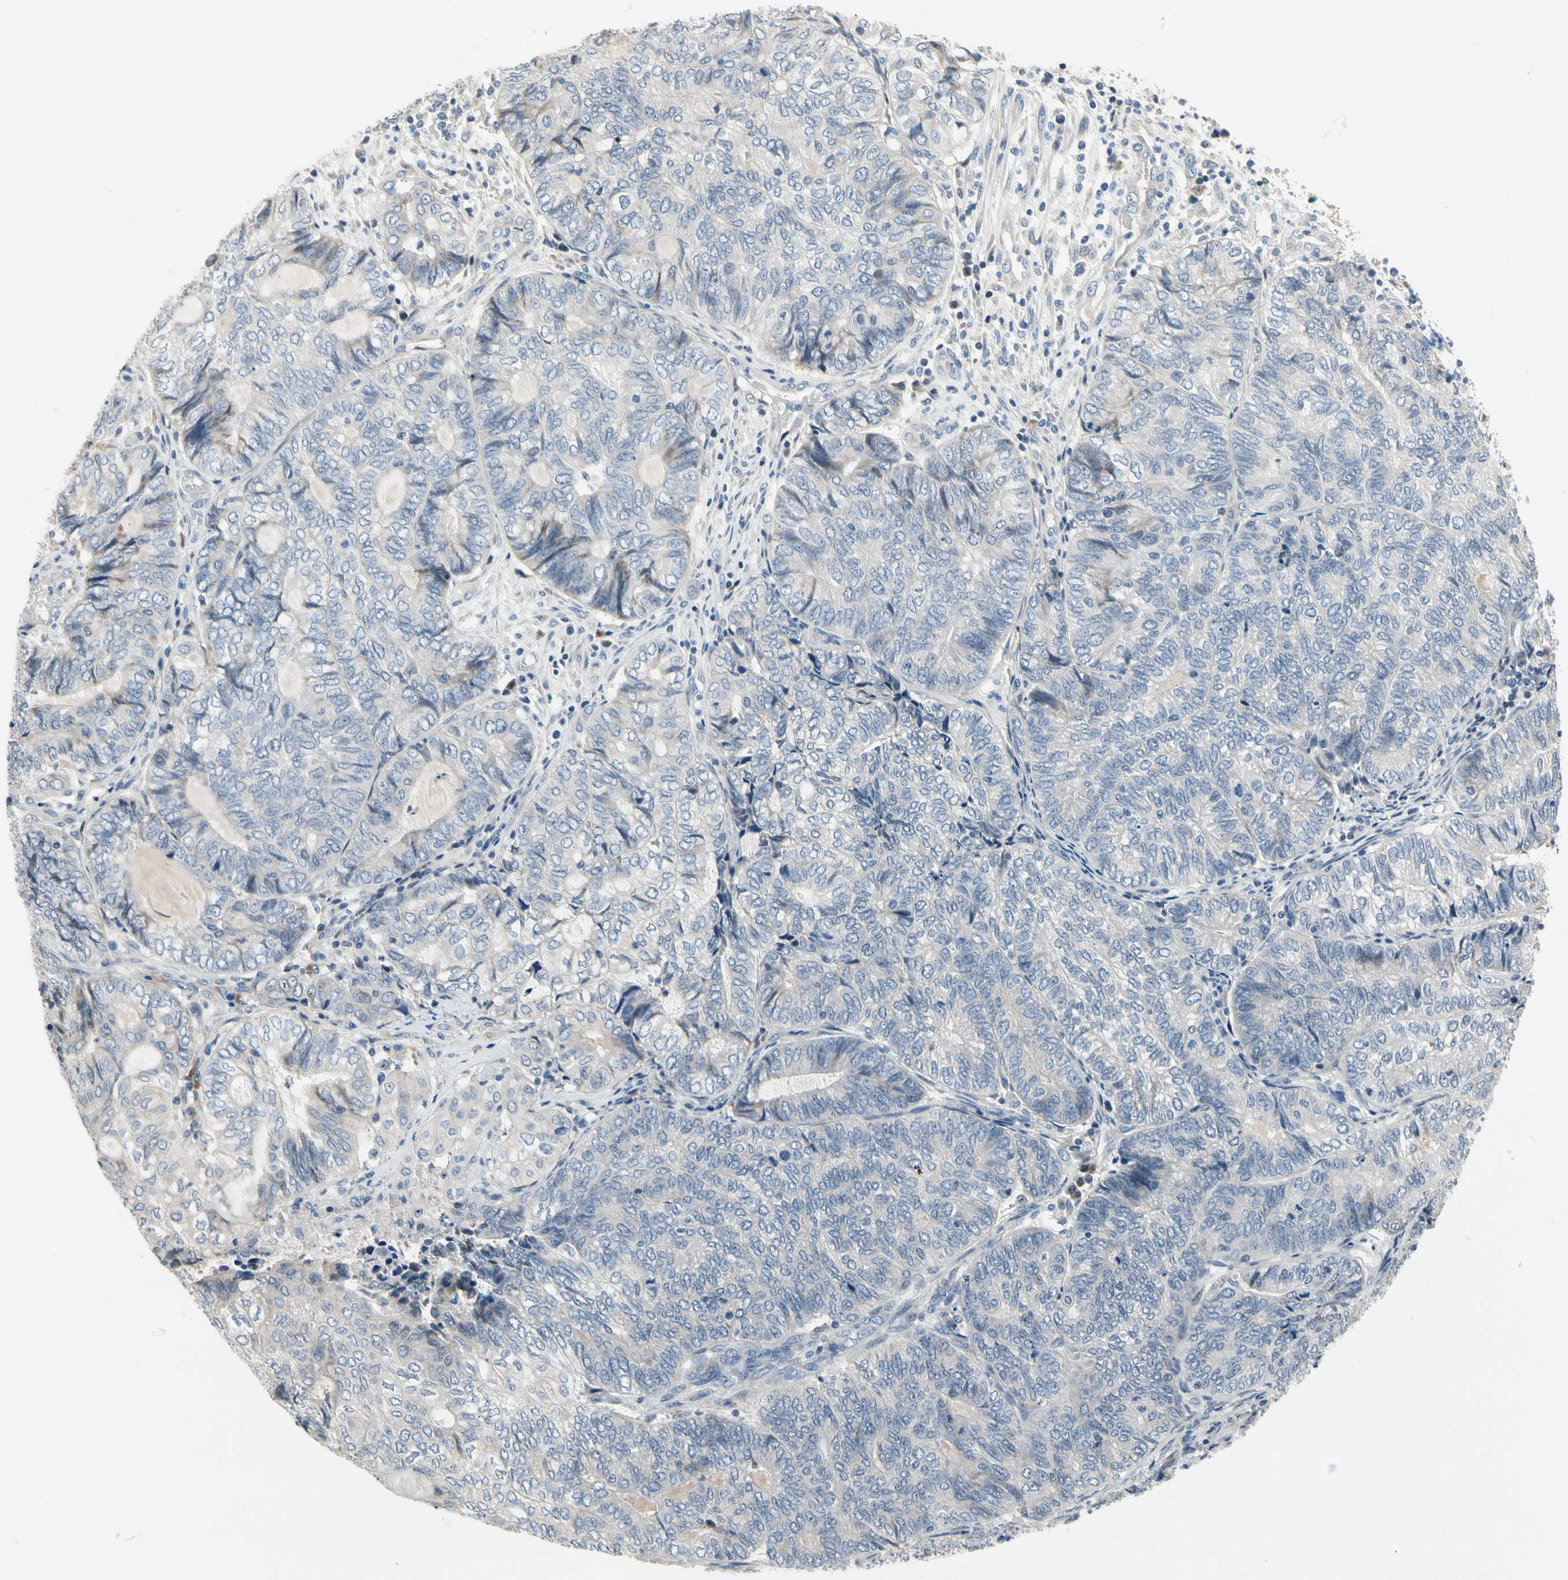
{"staining": {"intensity": "negative", "quantity": "none", "location": "none"}, "tissue": "endometrial cancer", "cell_type": "Tumor cells", "image_type": "cancer", "snomed": [{"axis": "morphology", "description": "Adenocarcinoma, NOS"}, {"axis": "topography", "description": "Uterus"}, {"axis": "topography", "description": "Endometrium"}], "caption": "High power microscopy micrograph of an IHC image of endometrial adenocarcinoma, revealing no significant positivity in tumor cells.", "gene": "NFASC", "patient": {"sex": "female", "age": 70}}